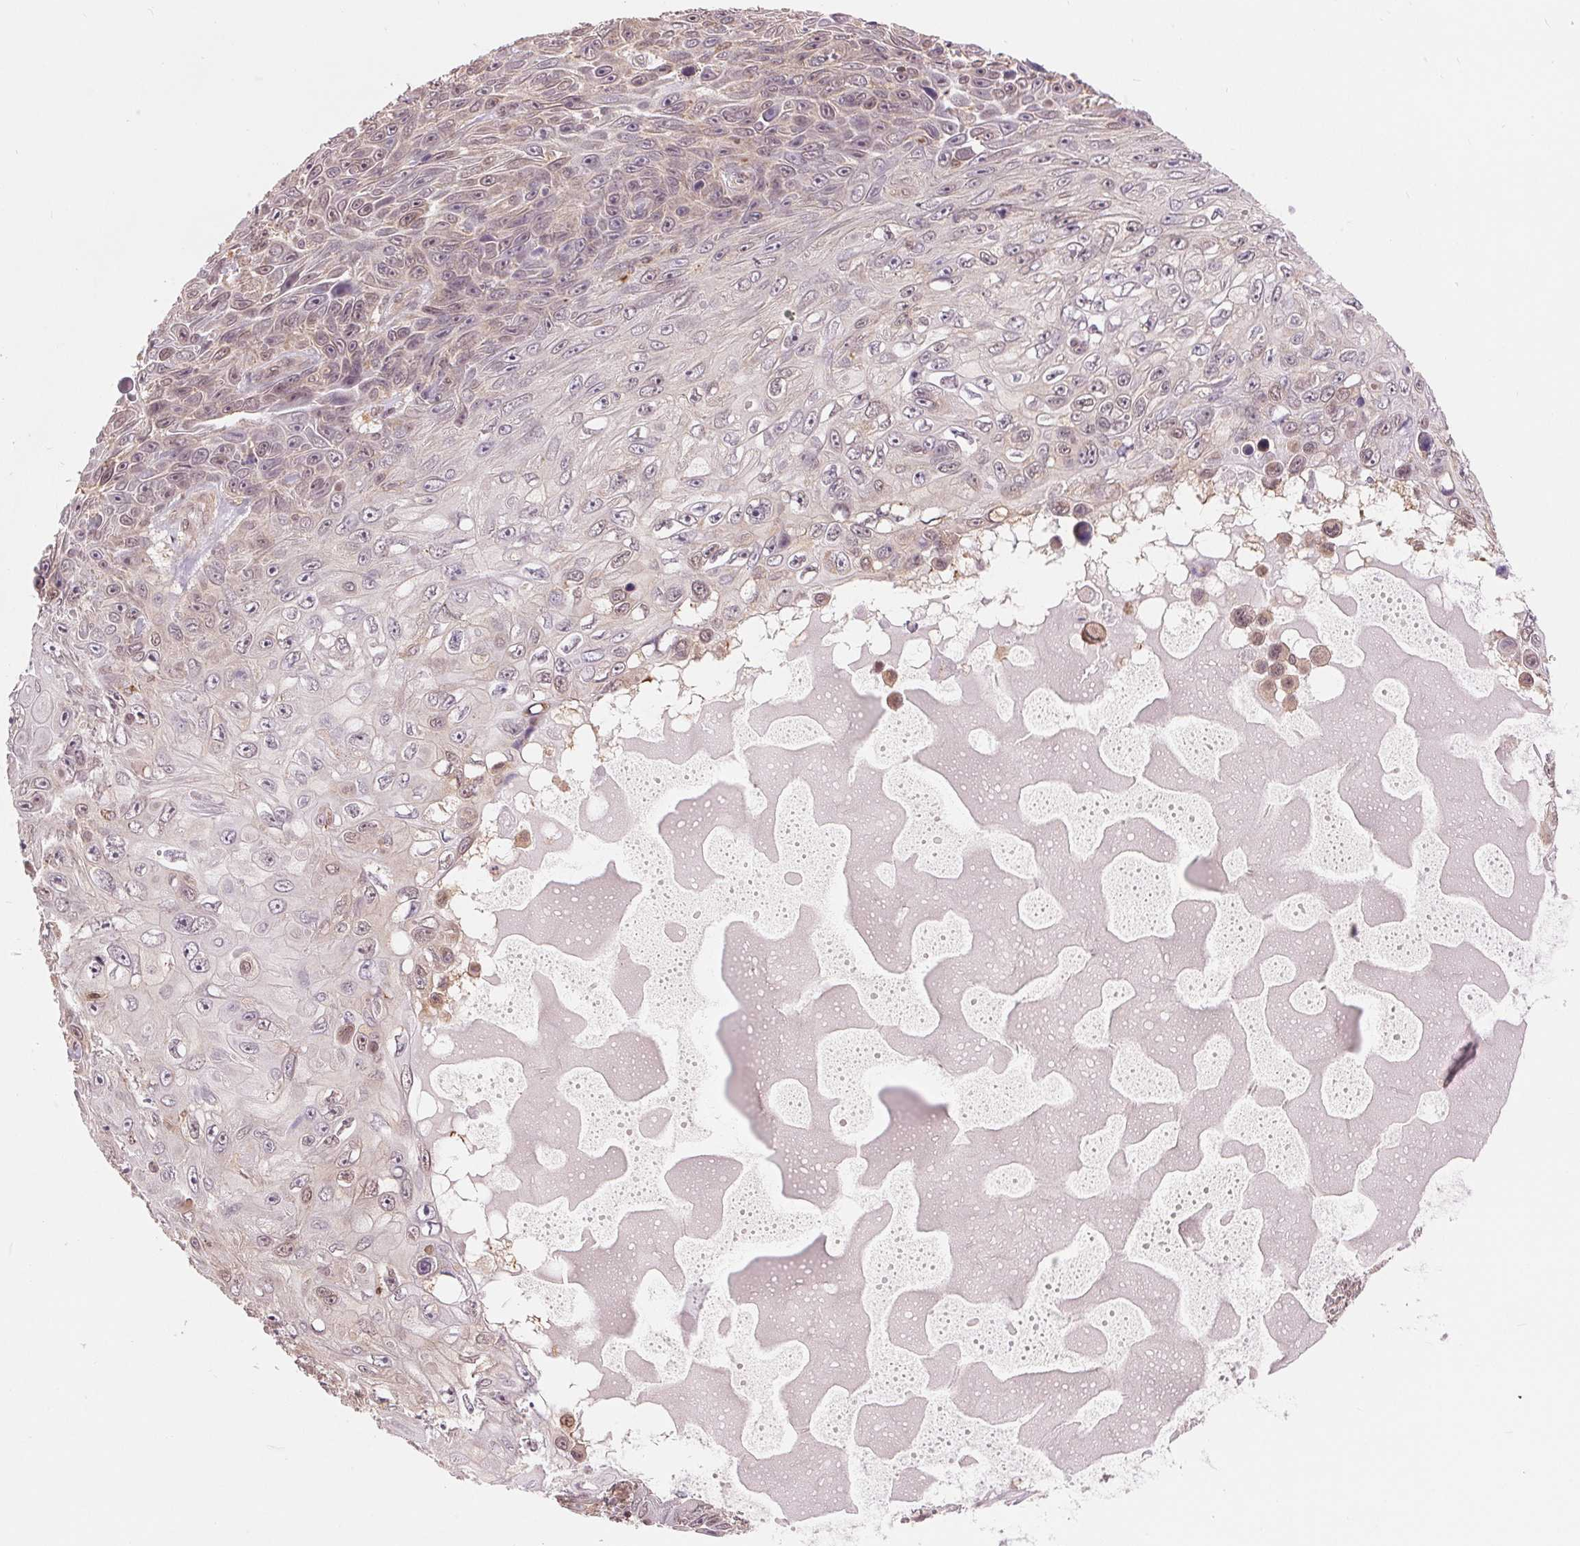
{"staining": {"intensity": "weak", "quantity": "25%-75%", "location": "cytoplasmic/membranous,nuclear"}, "tissue": "skin cancer", "cell_type": "Tumor cells", "image_type": "cancer", "snomed": [{"axis": "morphology", "description": "Squamous cell carcinoma, NOS"}, {"axis": "topography", "description": "Skin"}], "caption": "IHC of human skin squamous cell carcinoma displays low levels of weak cytoplasmic/membranous and nuclear staining in approximately 25%-75% of tumor cells.", "gene": "TMEM273", "patient": {"sex": "male", "age": 82}}